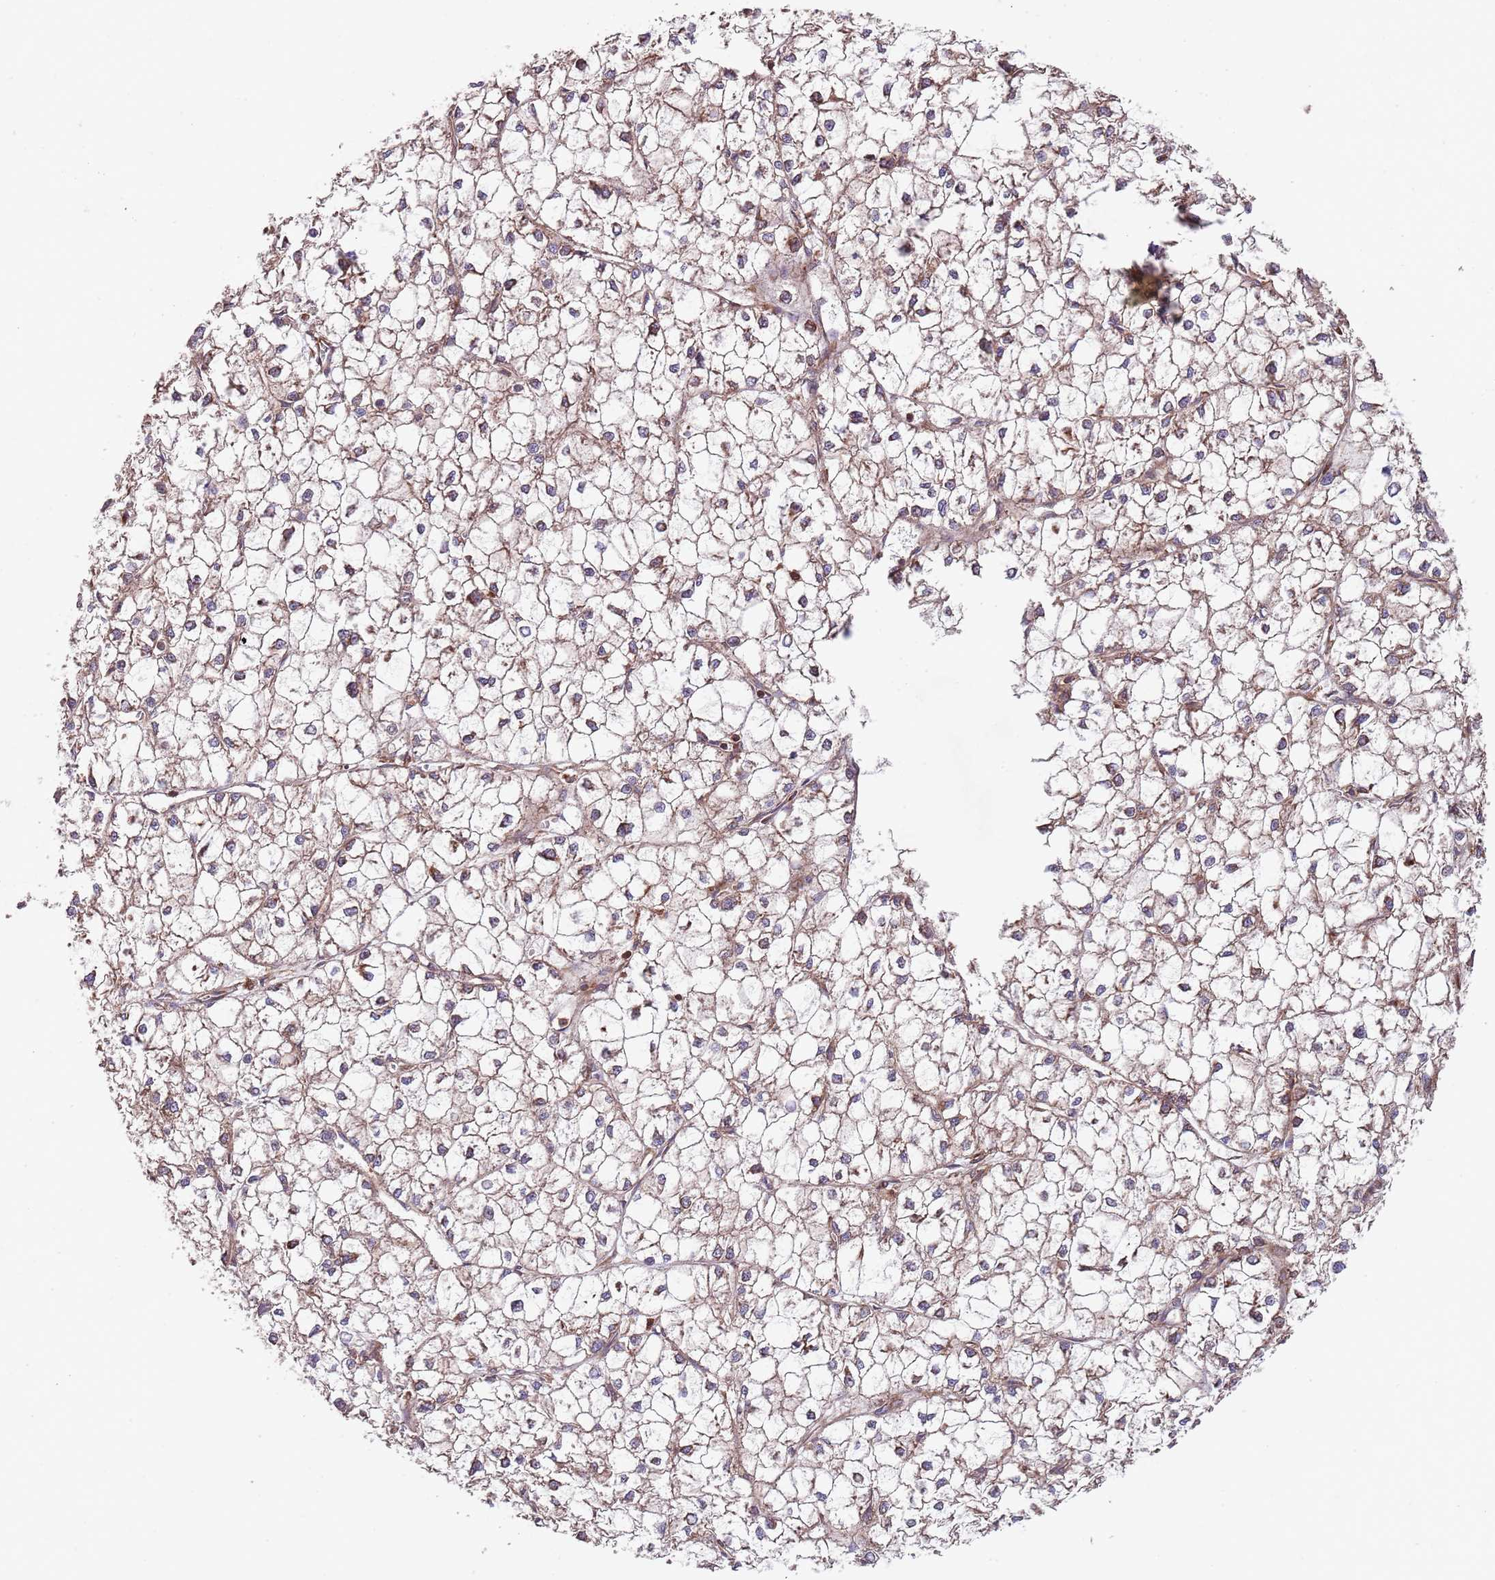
{"staining": {"intensity": "weak", "quantity": ">75%", "location": "cytoplasmic/membranous"}, "tissue": "liver cancer", "cell_type": "Tumor cells", "image_type": "cancer", "snomed": [{"axis": "morphology", "description": "Carcinoma, Hepatocellular, NOS"}, {"axis": "topography", "description": "Liver"}], "caption": "Weak cytoplasmic/membranous positivity is appreciated in about >75% of tumor cells in liver cancer.", "gene": "RNF19B", "patient": {"sex": "female", "age": 43}}